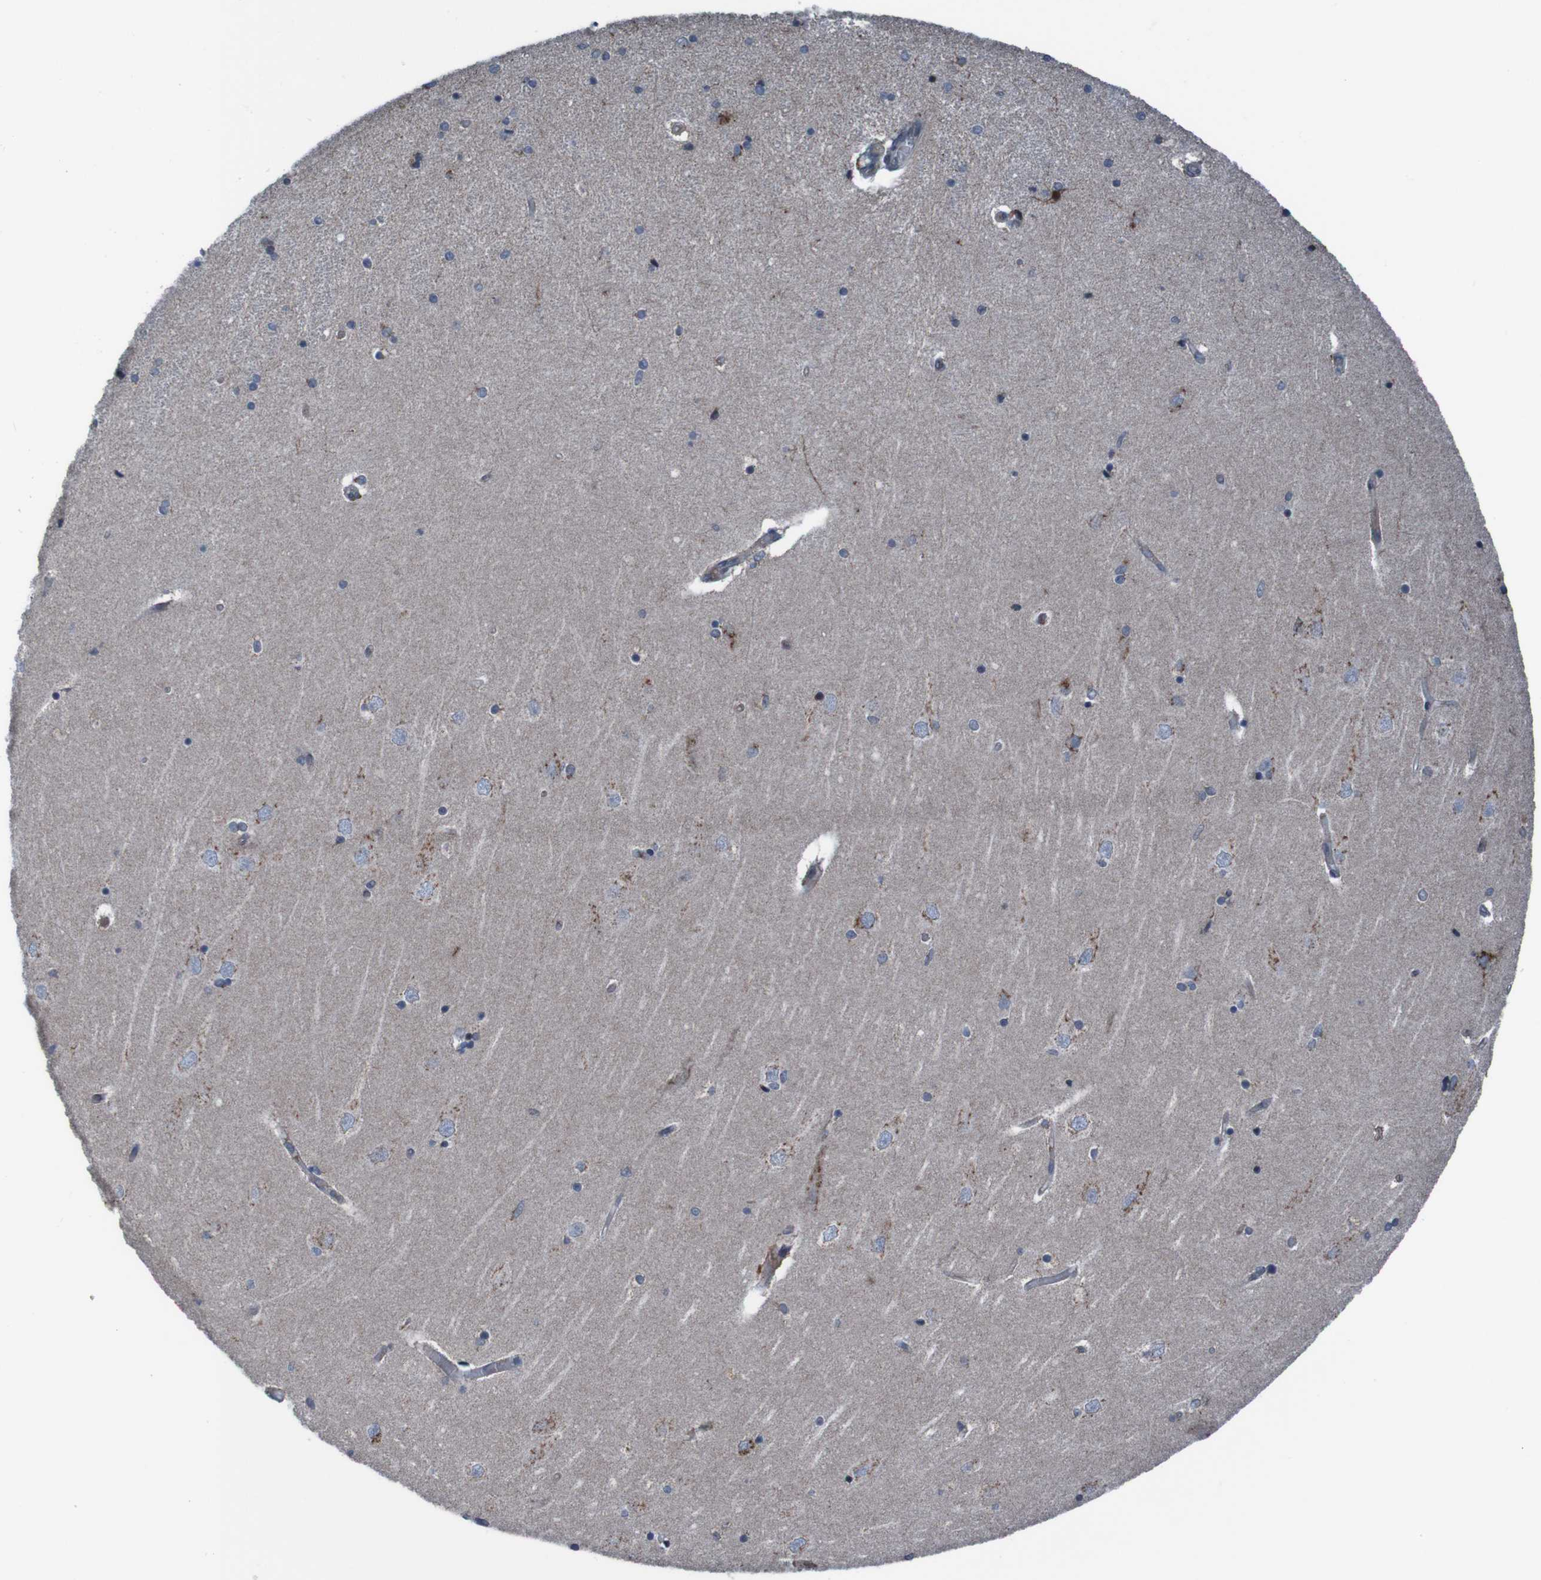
{"staining": {"intensity": "weak", "quantity": "<25%", "location": "cytoplasmic/membranous"}, "tissue": "hippocampus", "cell_type": "Glial cells", "image_type": "normal", "snomed": [{"axis": "morphology", "description": "Normal tissue, NOS"}, {"axis": "topography", "description": "Hippocampus"}], "caption": "A micrograph of hippocampus stained for a protein reveals no brown staining in glial cells.", "gene": "UNG", "patient": {"sex": "female", "age": 54}}